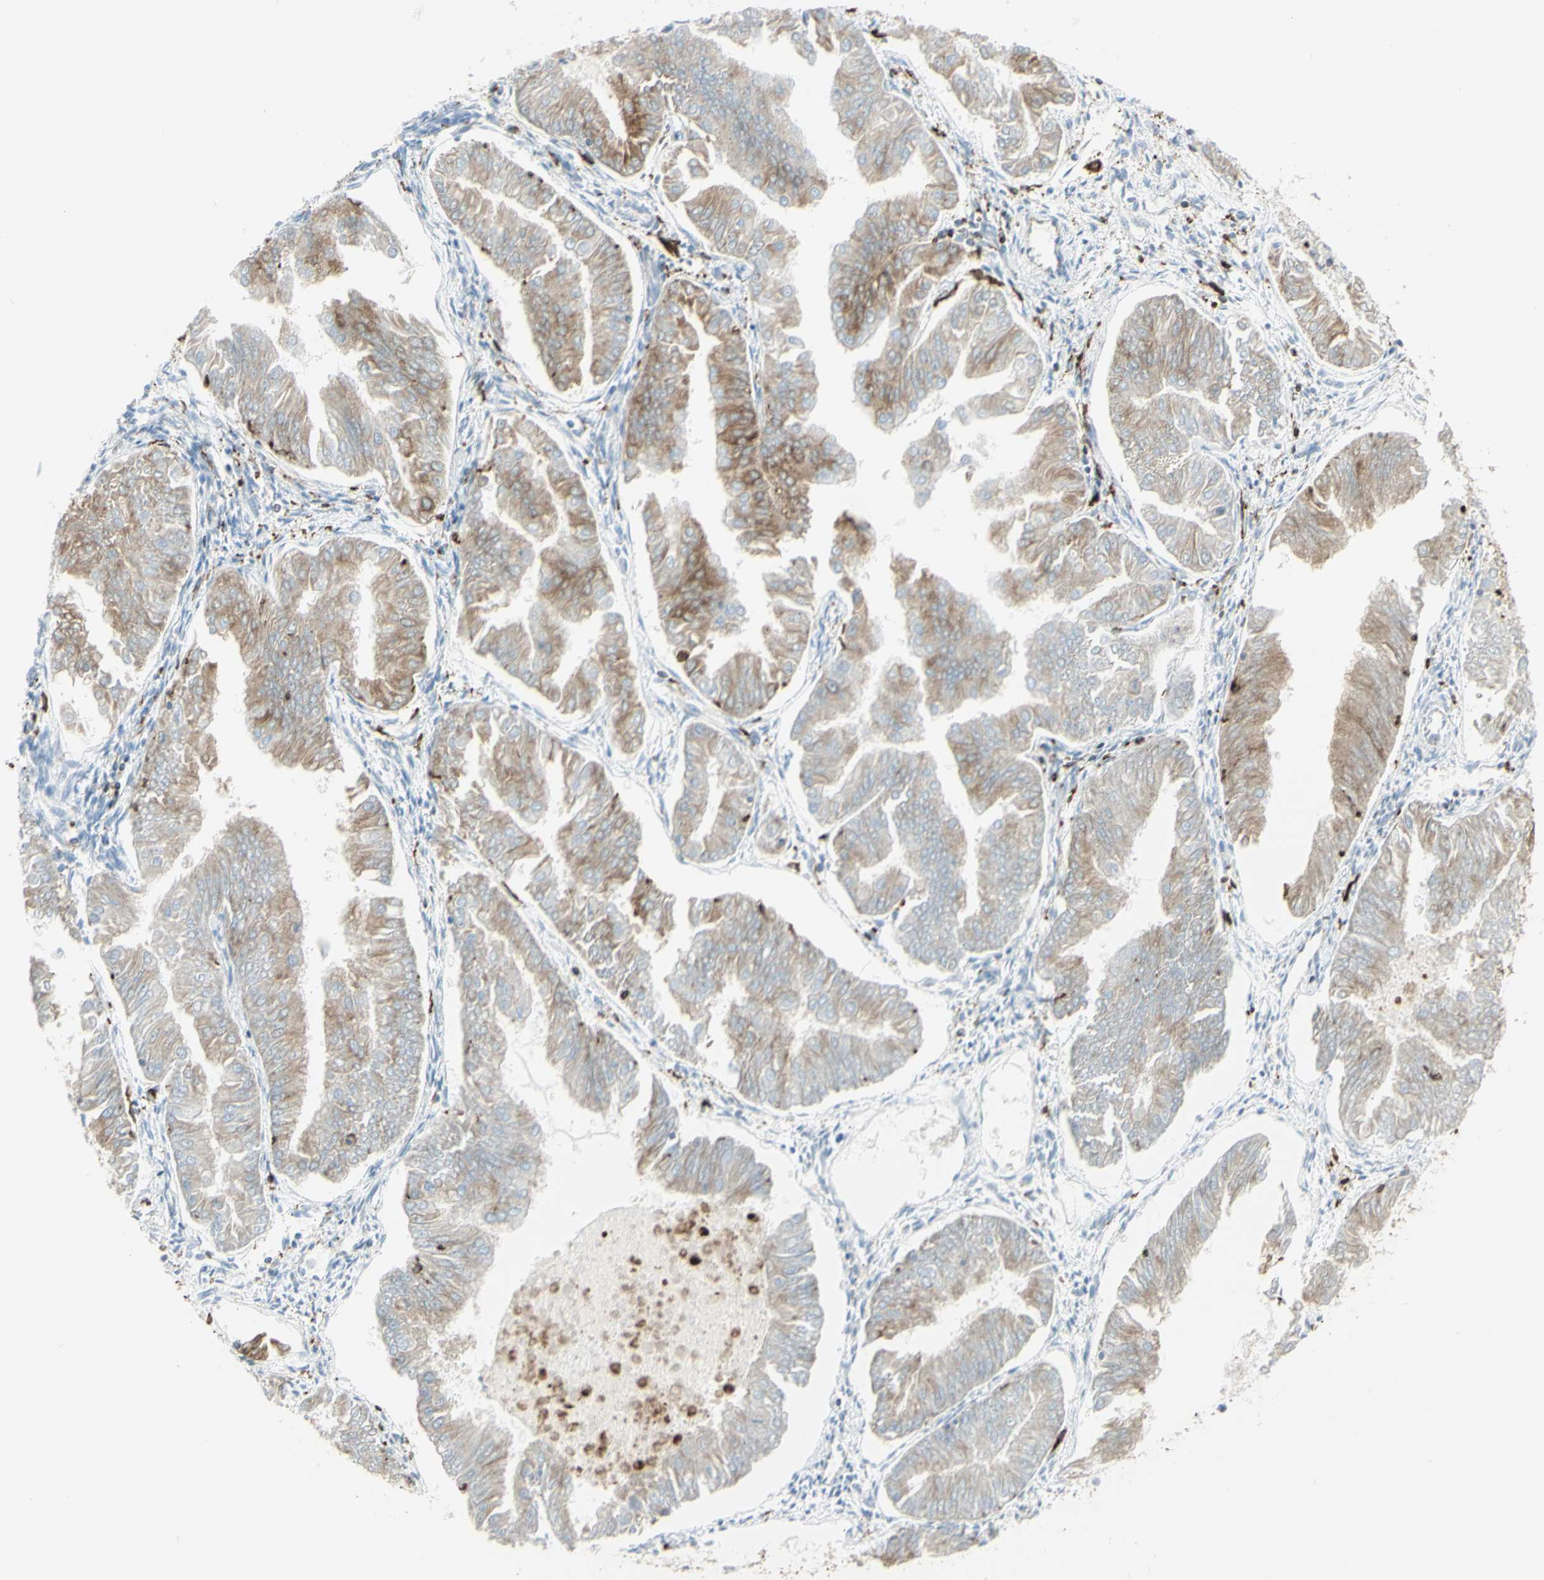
{"staining": {"intensity": "weak", "quantity": ">75%", "location": "cytoplasmic/membranous"}, "tissue": "endometrial cancer", "cell_type": "Tumor cells", "image_type": "cancer", "snomed": [{"axis": "morphology", "description": "Adenocarcinoma, NOS"}, {"axis": "topography", "description": "Endometrium"}], "caption": "The image exhibits immunohistochemical staining of endometrial cancer. There is weak cytoplasmic/membranous expression is present in about >75% of tumor cells.", "gene": "CD74", "patient": {"sex": "female", "age": 53}}